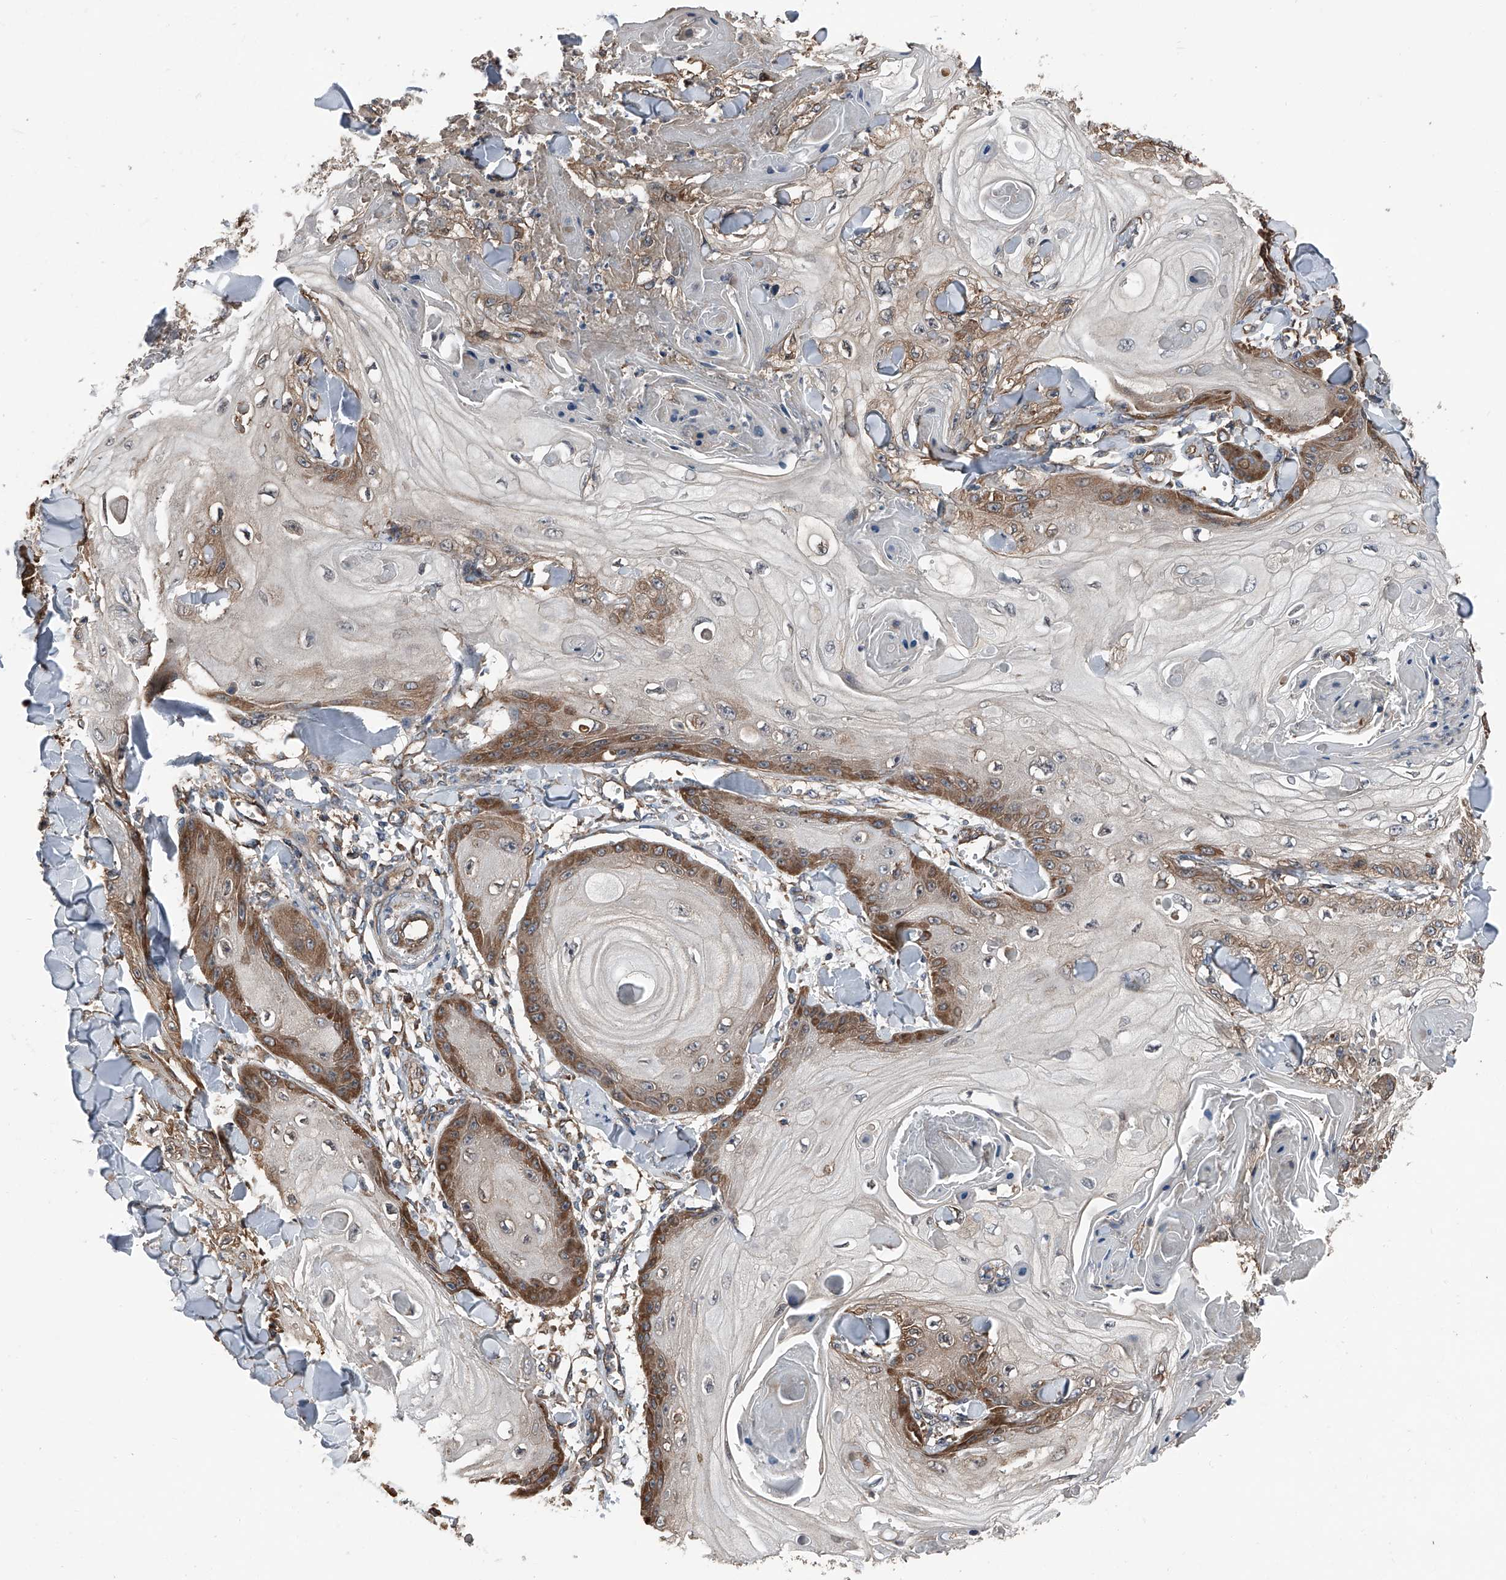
{"staining": {"intensity": "moderate", "quantity": "25%-75%", "location": "cytoplasmic/membranous"}, "tissue": "skin cancer", "cell_type": "Tumor cells", "image_type": "cancer", "snomed": [{"axis": "morphology", "description": "Squamous cell carcinoma, NOS"}, {"axis": "topography", "description": "Skin"}], "caption": "A micrograph showing moderate cytoplasmic/membranous expression in about 25%-75% of tumor cells in skin cancer (squamous cell carcinoma), as visualized by brown immunohistochemical staining.", "gene": "KCNJ2", "patient": {"sex": "male", "age": 74}}